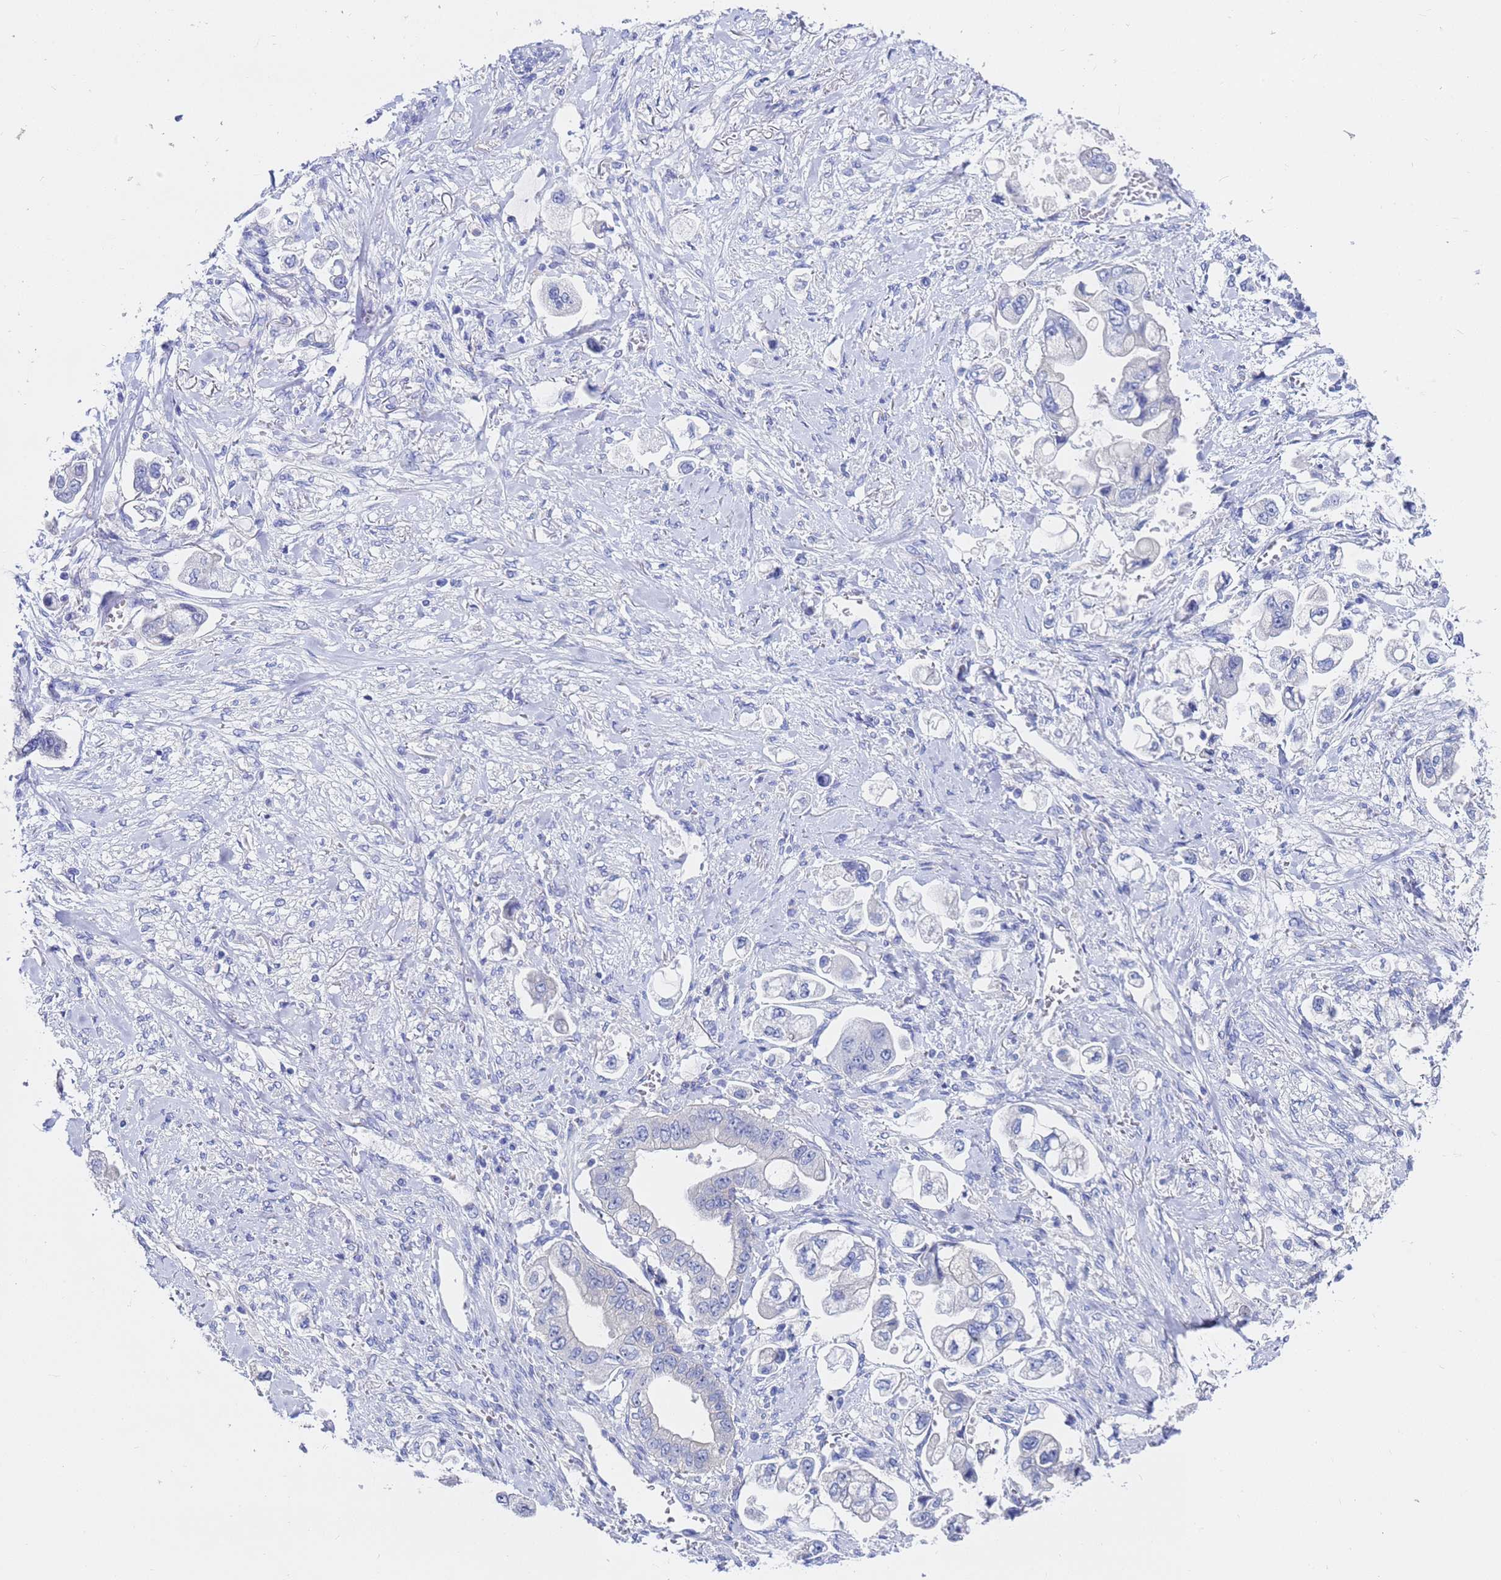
{"staining": {"intensity": "negative", "quantity": "none", "location": "none"}, "tissue": "stomach cancer", "cell_type": "Tumor cells", "image_type": "cancer", "snomed": [{"axis": "morphology", "description": "Adenocarcinoma, NOS"}, {"axis": "topography", "description": "Stomach"}], "caption": "Adenocarcinoma (stomach) was stained to show a protein in brown. There is no significant positivity in tumor cells. (DAB (3,3'-diaminobenzidine) immunohistochemistry (IHC), high magnification).", "gene": "C2orf72", "patient": {"sex": "male", "age": 62}}